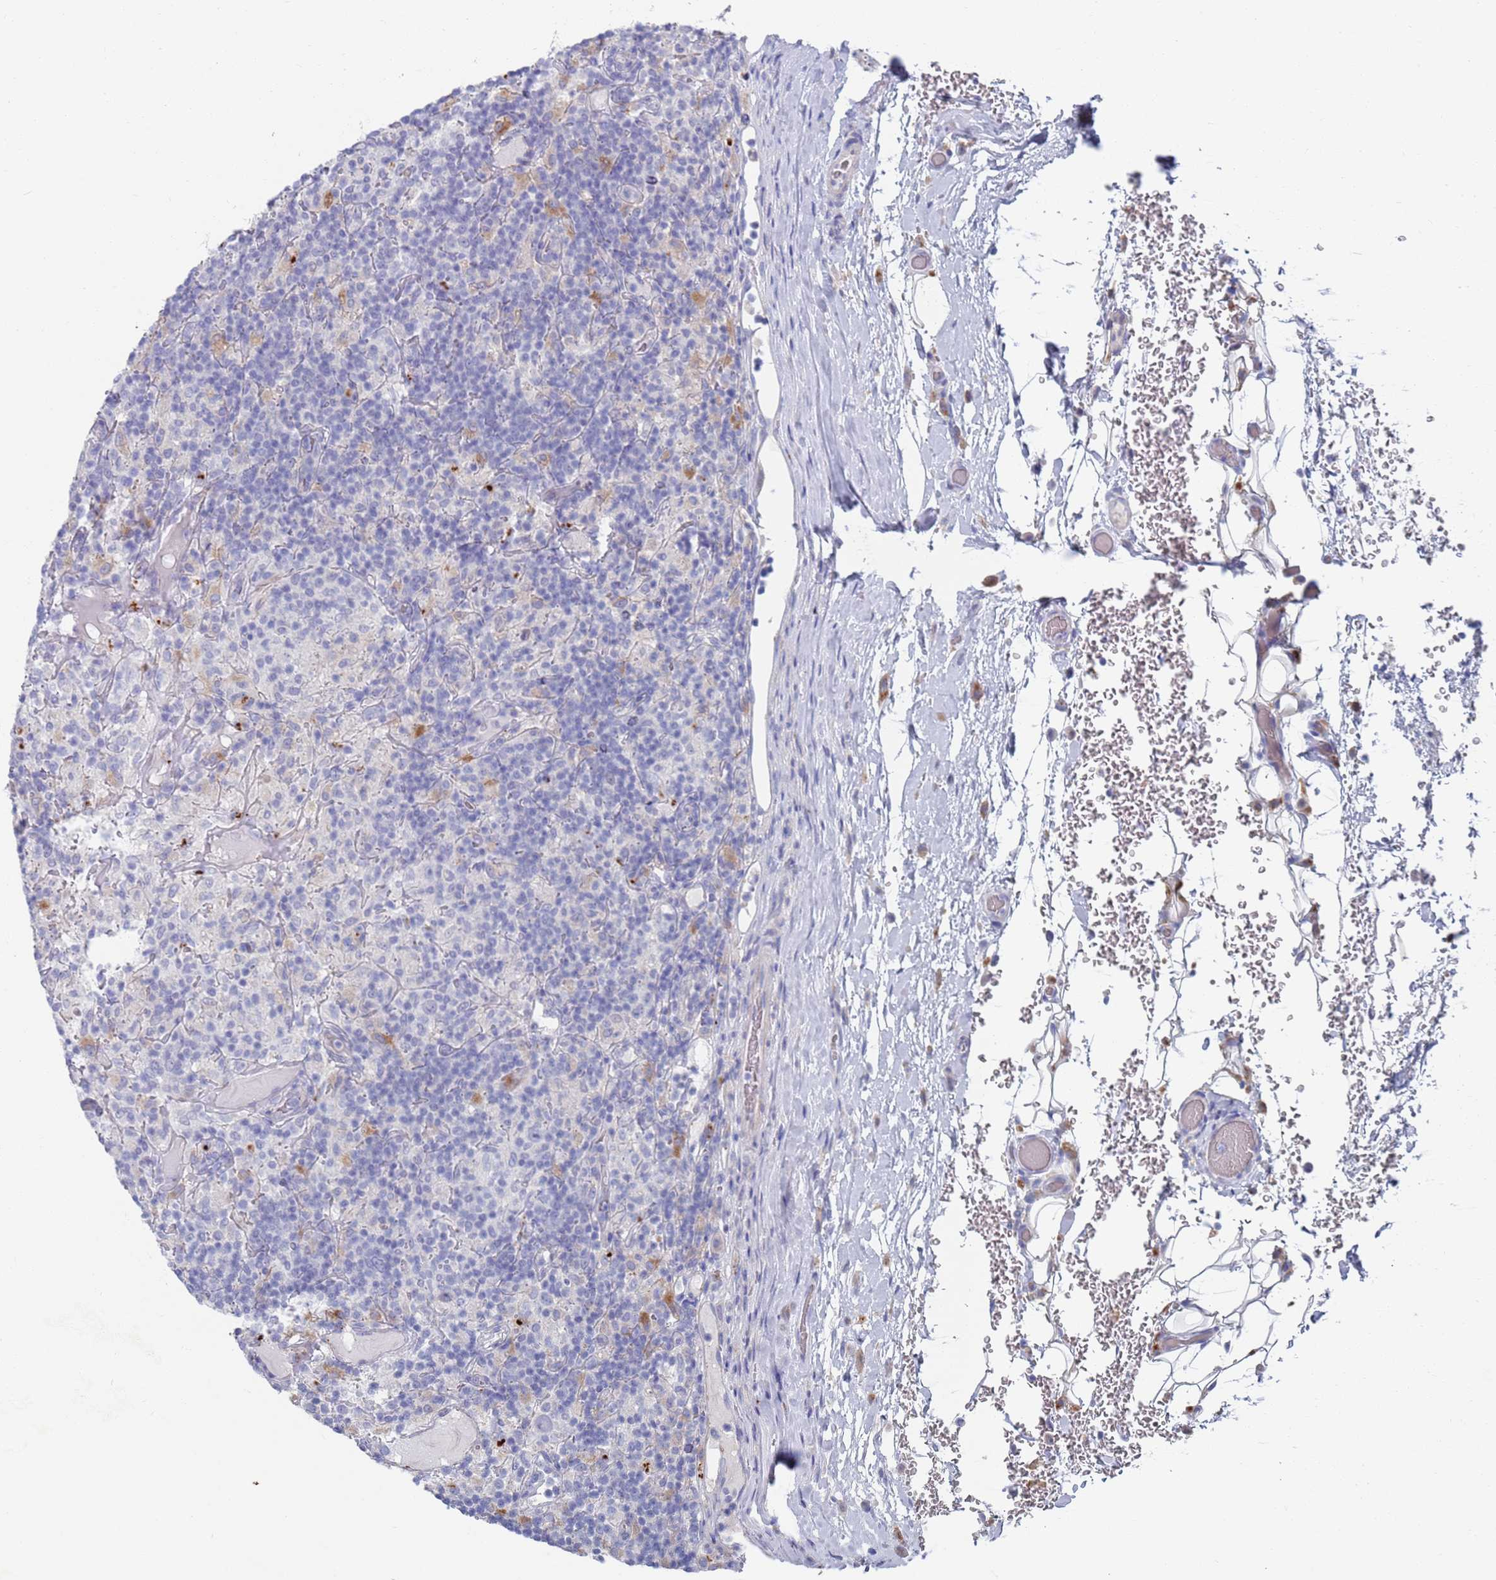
{"staining": {"intensity": "negative", "quantity": "none", "location": "none"}, "tissue": "lymphoma", "cell_type": "Tumor cells", "image_type": "cancer", "snomed": [{"axis": "morphology", "description": "Hodgkin's disease, NOS"}, {"axis": "topography", "description": "Lymph node"}], "caption": "An immunohistochemistry image of Hodgkin's disease is shown. There is no staining in tumor cells of Hodgkin's disease.", "gene": "FUCA1", "patient": {"sex": "male", "age": 70}}